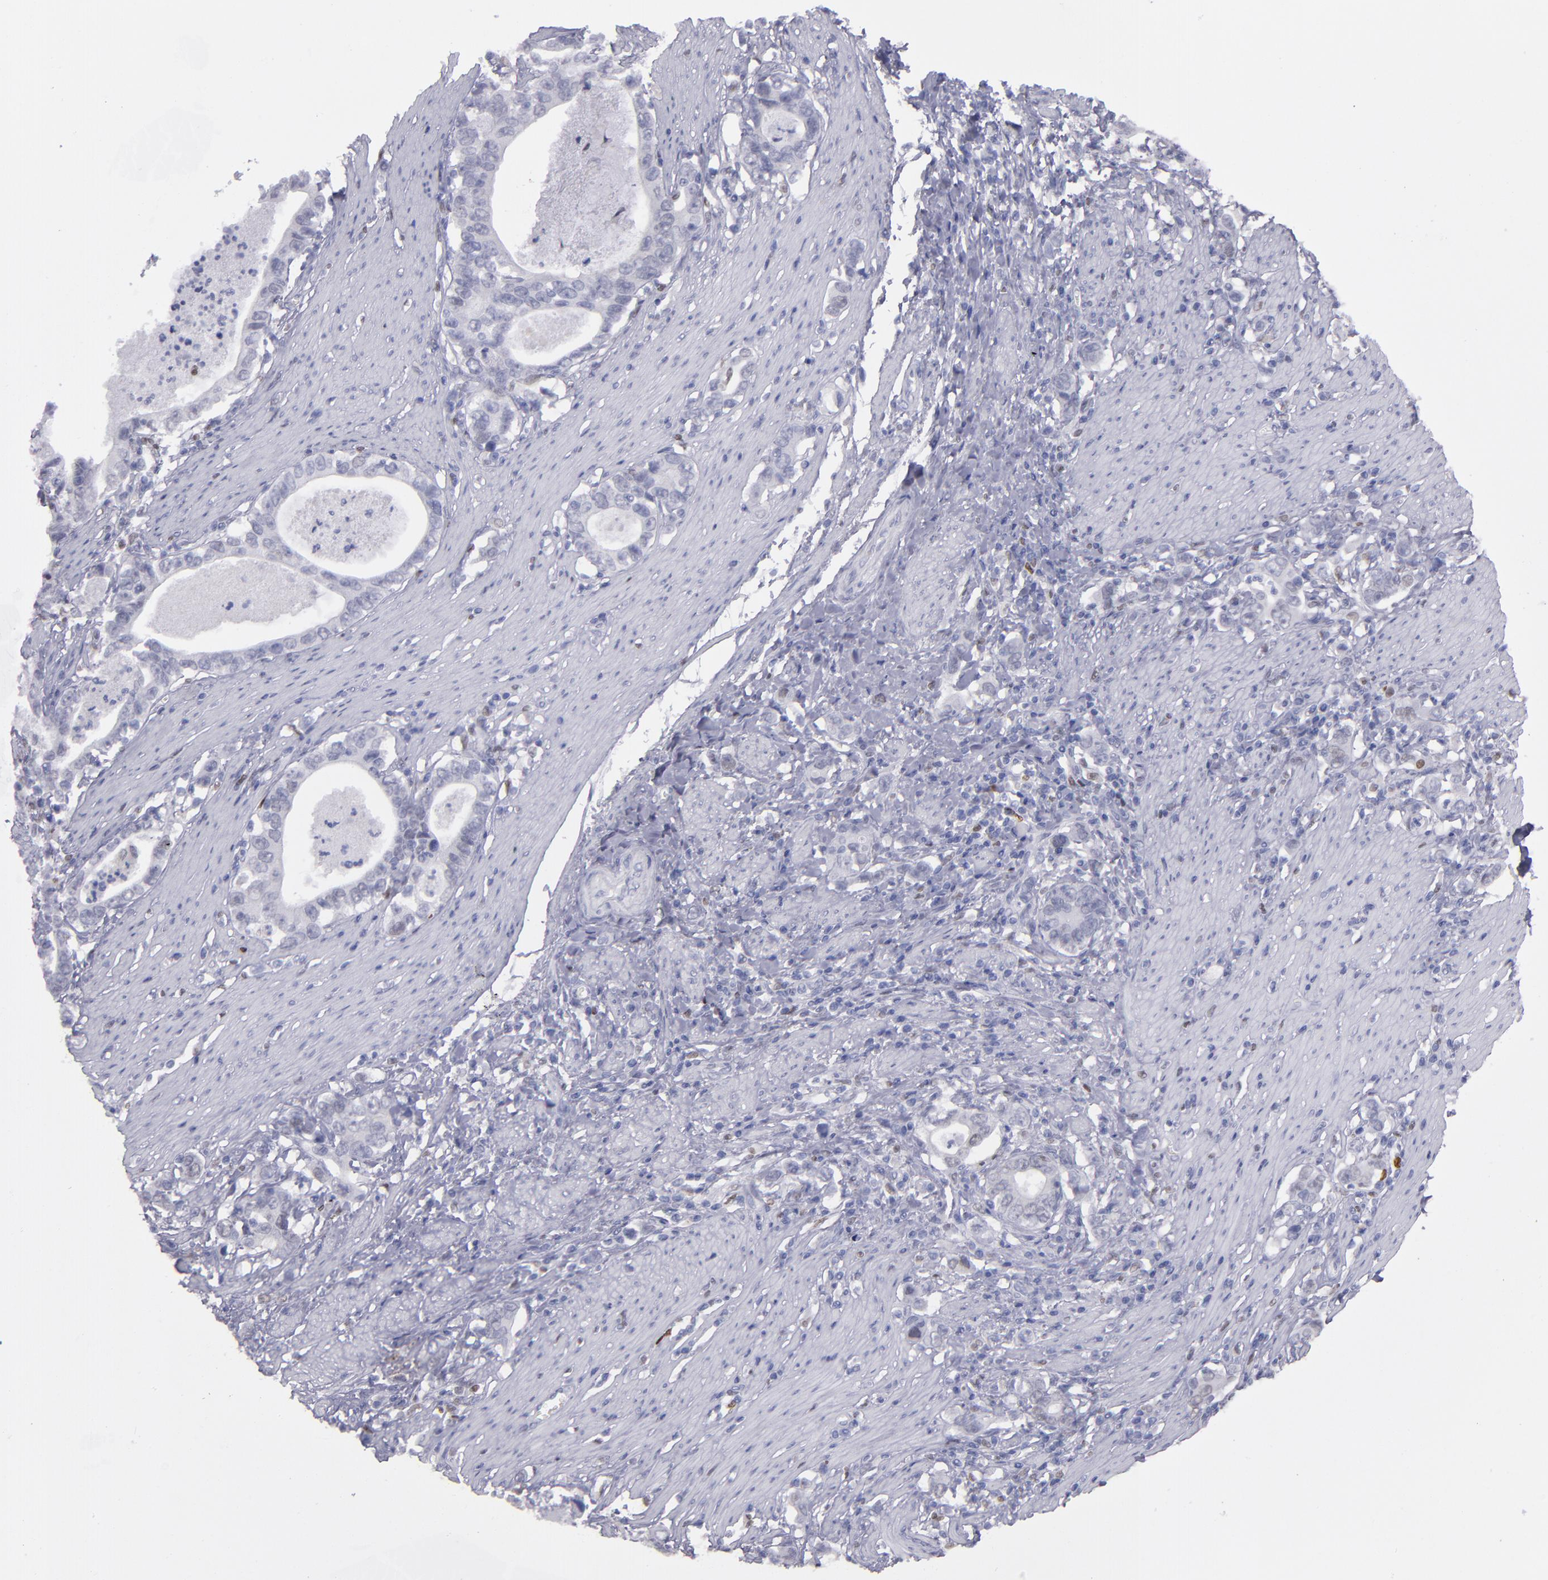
{"staining": {"intensity": "negative", "quantity": "none", "location": "none"}, "tissue": "stomach cancer", "cell_type": "Tumor cells", "image_type": "cancer", "snomed": [{"axis": "morphology", "description": "Adenocarcinoma, NOS"}, {"axis": "topography", "description": "Stomach, lower"}], "caption": "Human stomach cancer stained for a protein using immunohistochemistry (IHC) shows no expression in tumor cells.", "gene": "IRF8", "patient": {"sex": "female", "age": 72}}